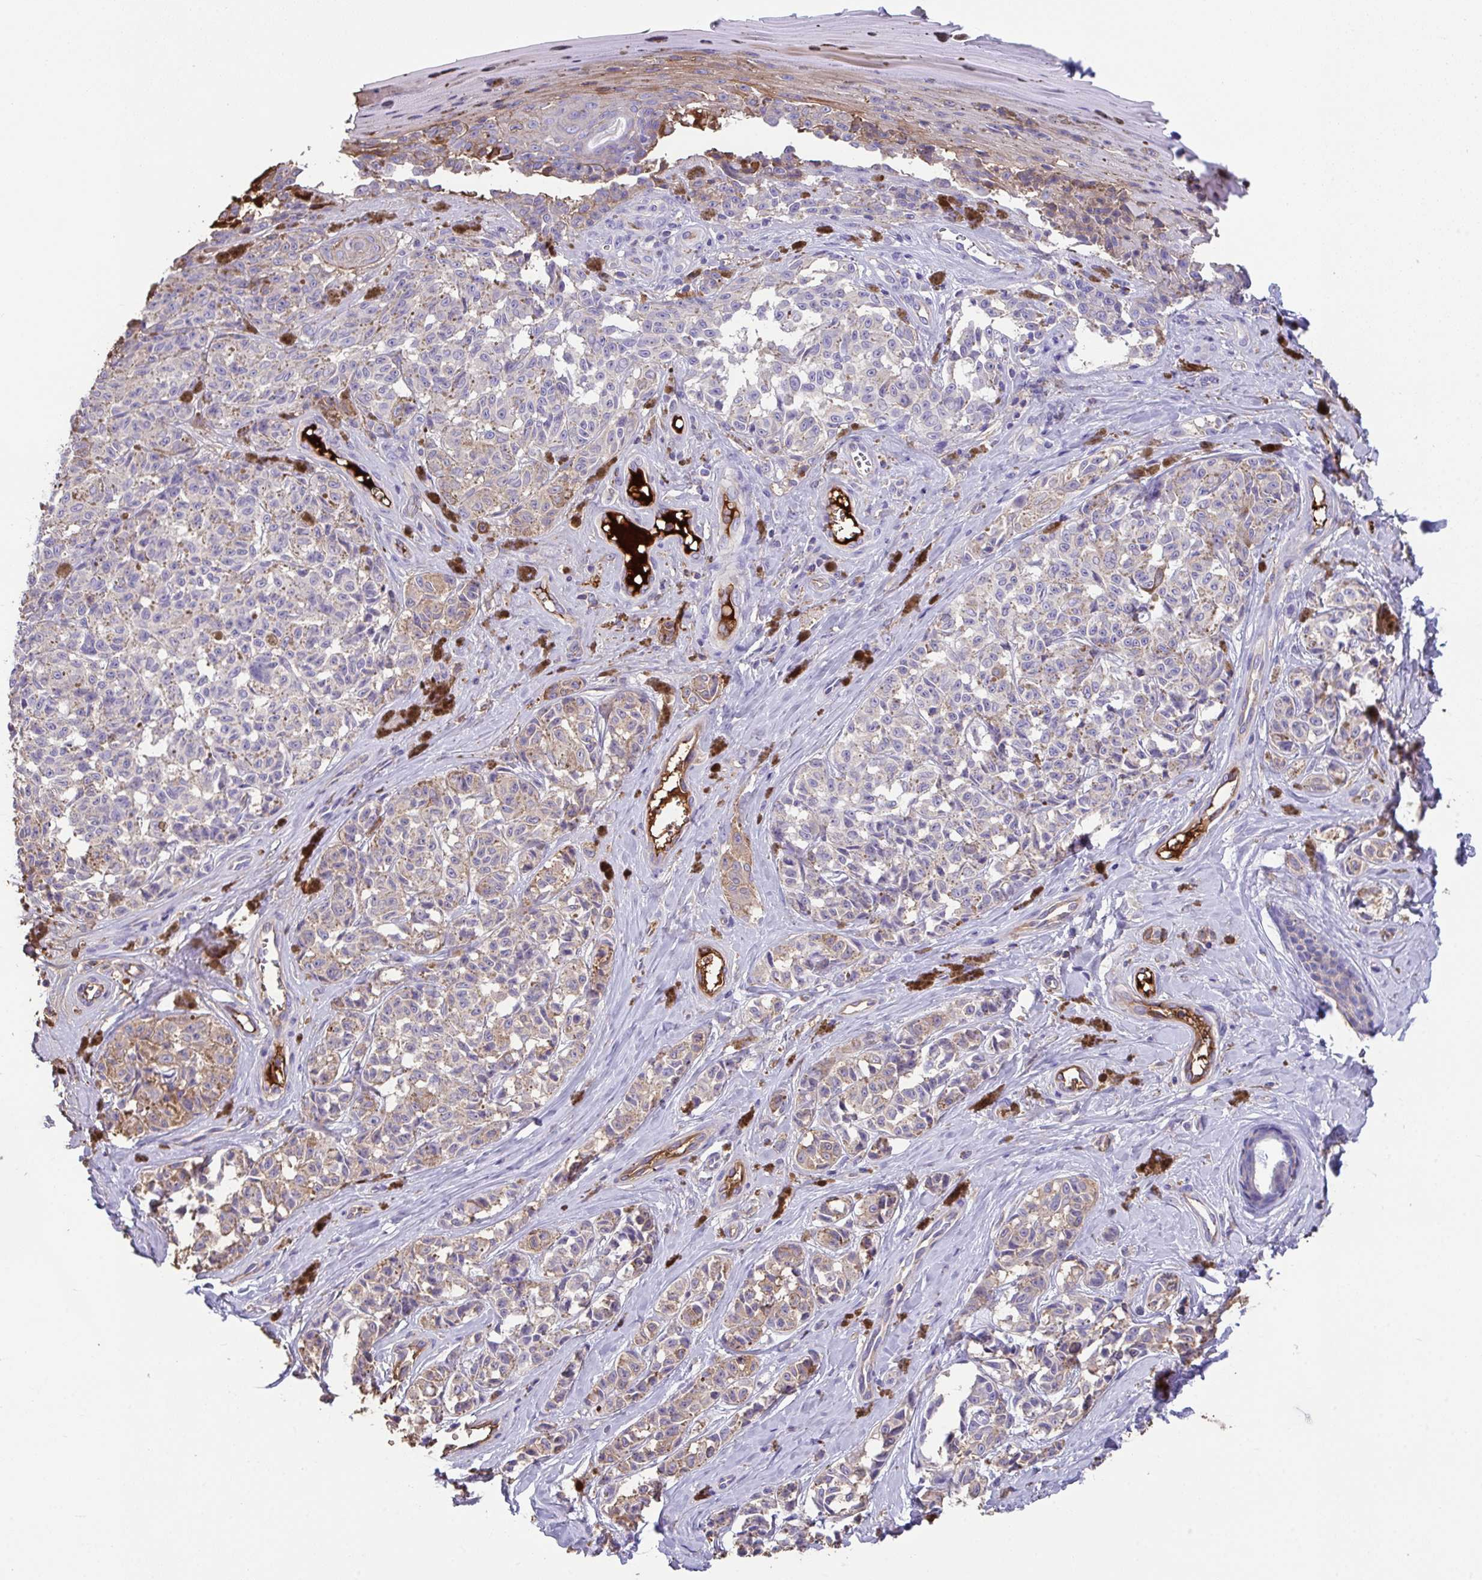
{"staining": {"intensity": "negative", "quantity": "none", "location": "none"}, "tissue": "melanoma", "cell_type": "Tumor cells", "image_type": "cancer", "snomed": [{"axis": "morphology", "description": "Malignant melanoma, NOS"}, {"axis": "topography", "description": "Skin"}], "caption": "A histopathology image of malignant melanoma stained for a protein displays no brown staining in tumor cells. The staining was performed using DAB (3,3'-diaminobenzidine) to visualize the protein expression in brown, while the nuclei were stained in blue with hematoxylin (Magnification: 20x).", "gene": "ZNF813", "patient": {"sex": "female", "age": 65}}